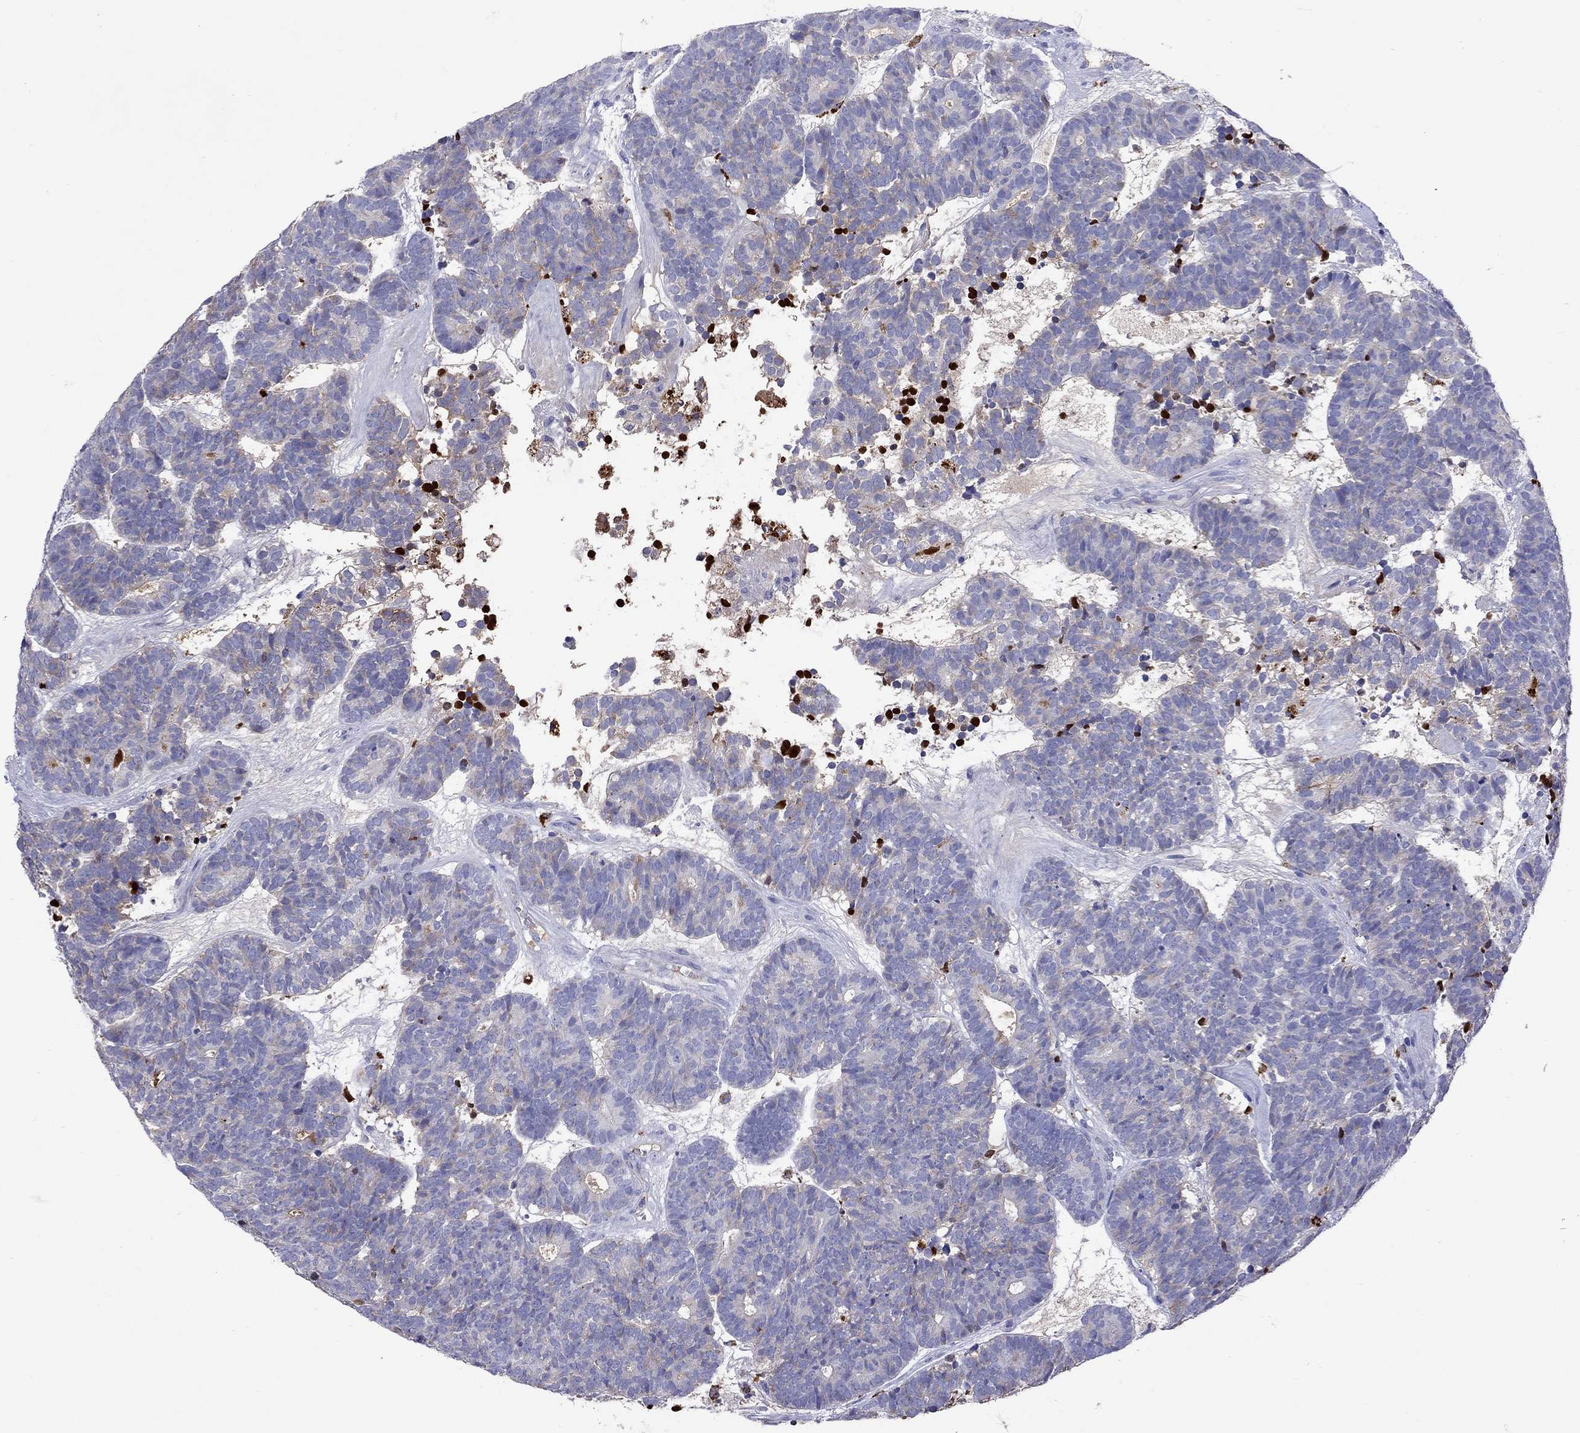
{"staining": {"intensity": "weak", "quantity": "<25%", "location": "cytoplasmic/membranous"}, "tissue": "head and neck cancer", "cell_type": "Tumor cells", "image_type": "cancer", "snomed": [{"axis": "morphology", "description": "Adenocarcinoma, NOS"}, {"axis": "topography", "description": "Head-Neck"}], "caption": "This is a photomicrograph of IHC staining of head and neck adenocarcinoma, which shows no staining in tumor cells.", "gene": "SERPINA3", "patient": {"sex": "female", "age": 81}}